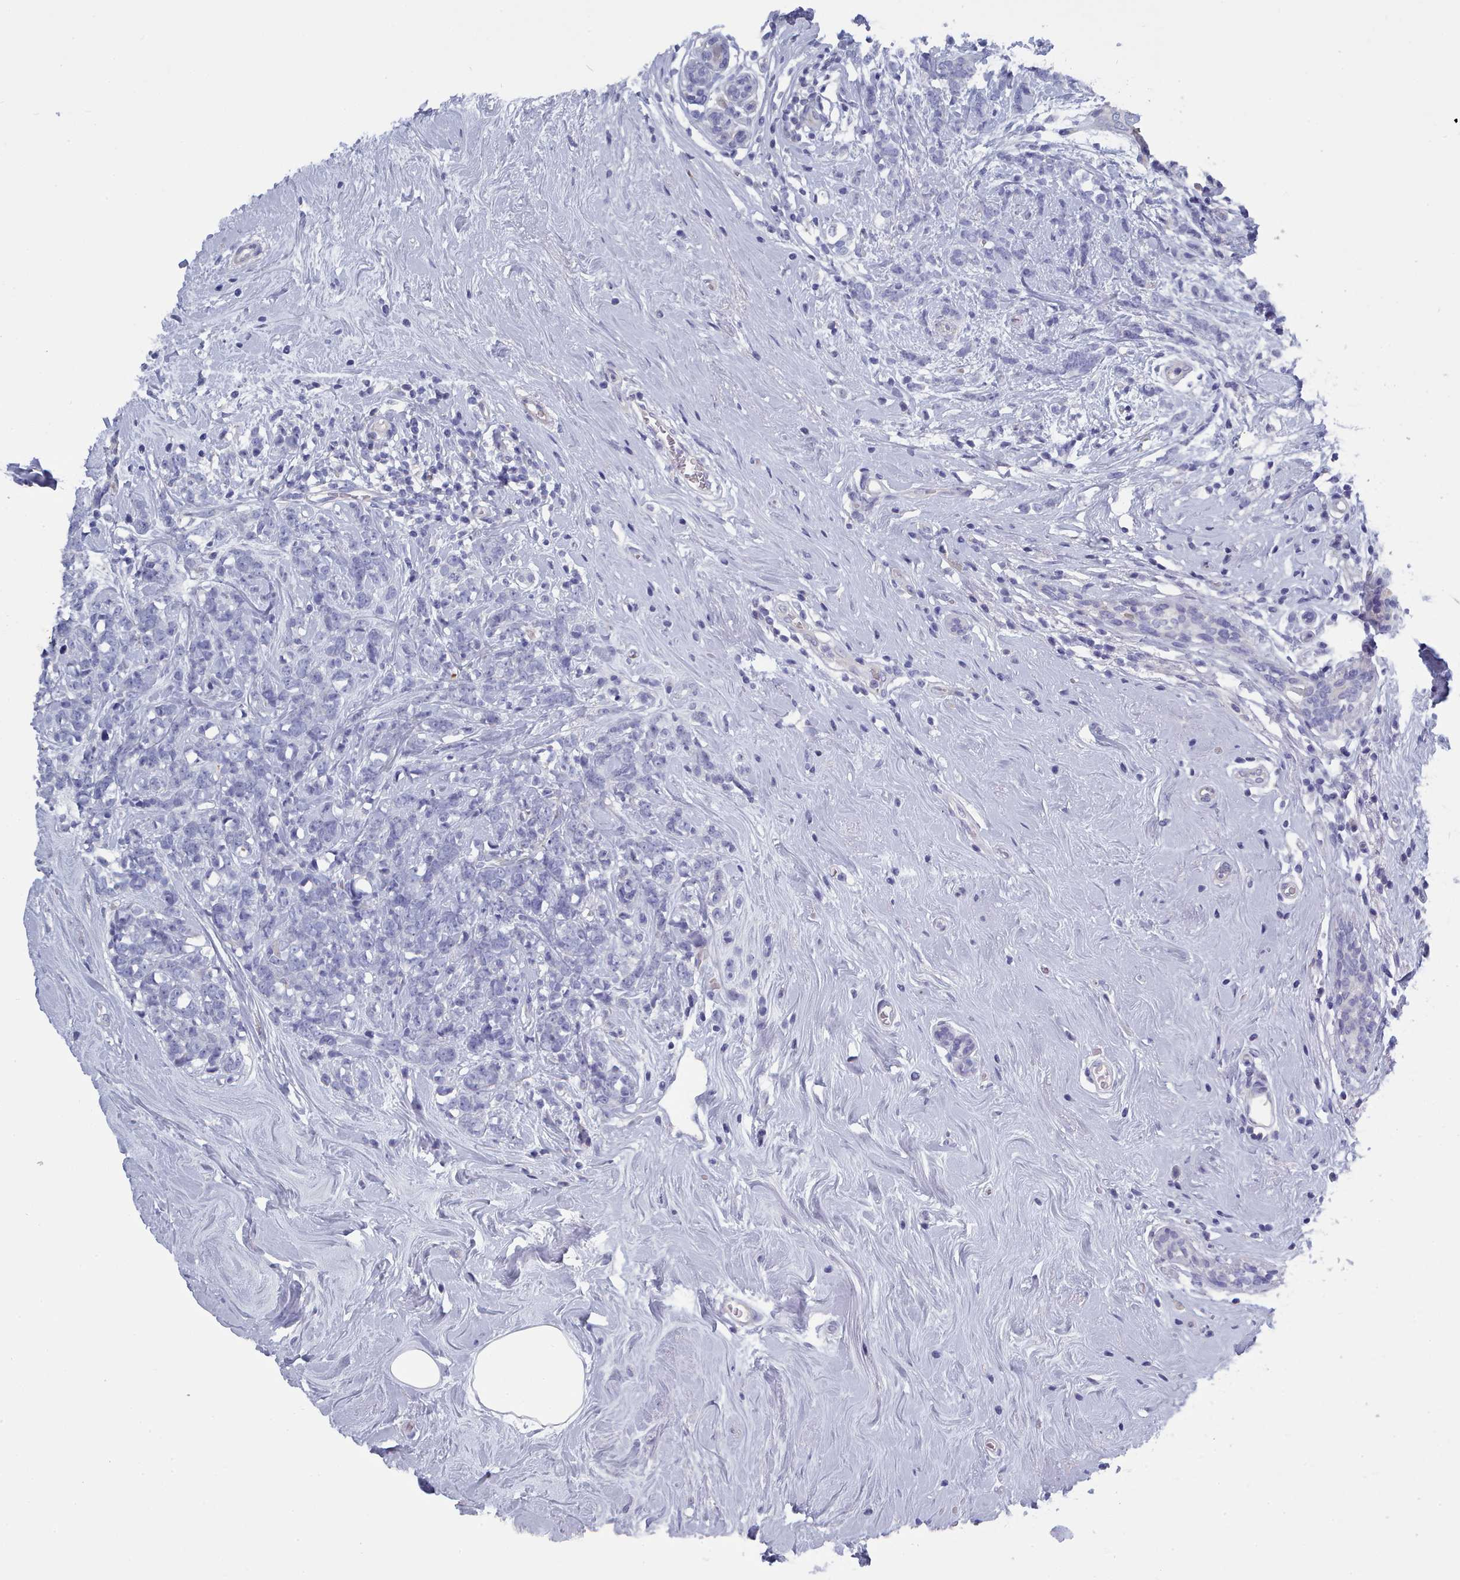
{"staining": {"intensity": "negative", "quantity": "none", "location": "none"}, "tissue": "breast cancer", "cell_type": "Tumor cells", "image_type": "cancer", "snomed": [{"axis": "morphology", "description": "Lobular carcinoma"}, {"axis": "topography", "description": "Breast"}], "caption": "The image shows no staining of tumor cells in breast cancer. Nuclei are stained in blue.", "gene": "PDE4C", "patient": {"sex": "female", "age": 58}}